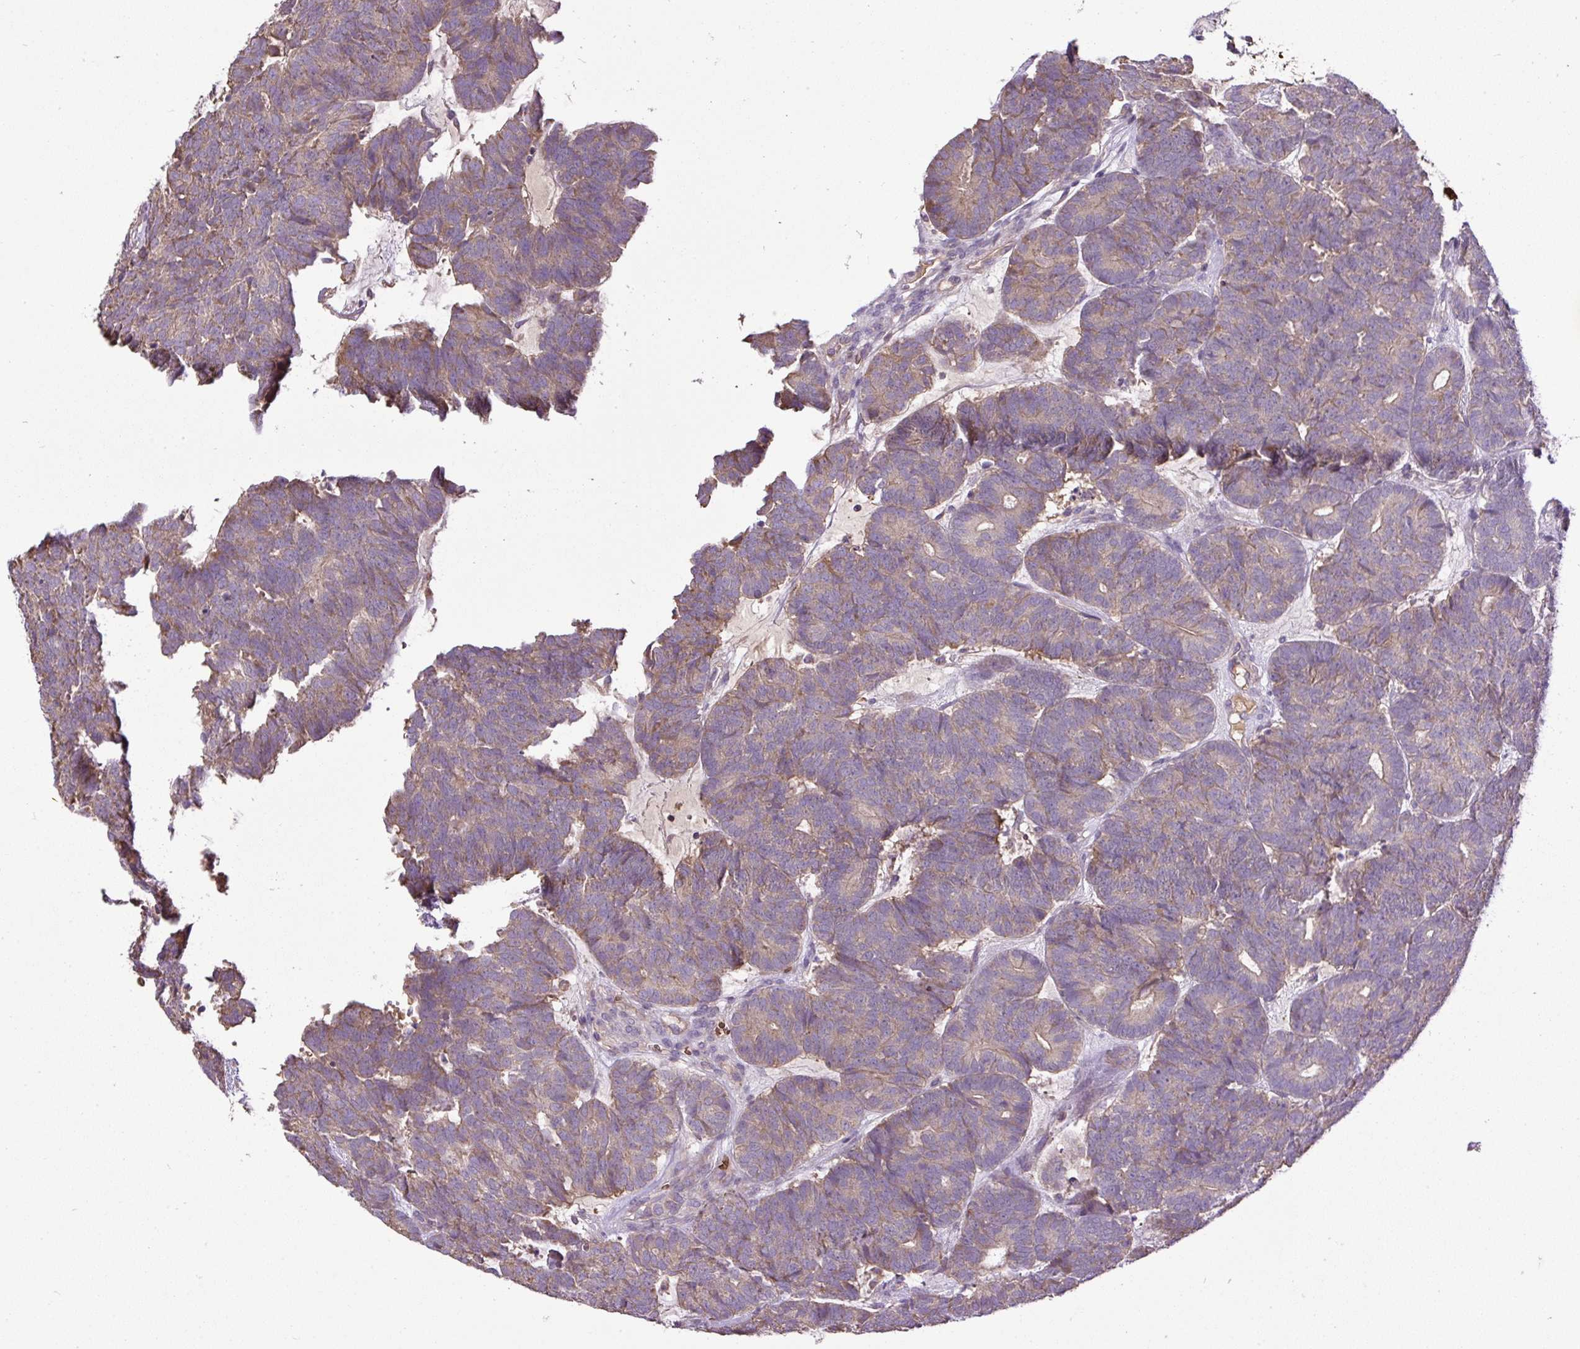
{"staining": {"intensity": "weak", "quantity": ">75%", "location": "cytoplasmic/membranous"}, "tissue": "head and neck cancer", "cell_type": "Tumor cells", "image_type": "cancer", "snomed": [{"axis": "morphology", "description": "Adenocarcinoma, NOS"}, {"axis": "topography", "description": "Head-Neck"}], "caption": "Immunohistochemical staining of head and neck adenocarcinoma demonstrates low levels of weak cytoplasmic/membranous protein expression in approximately >75% of tumor cells.", "gene": "CXCL13", "patient": {"sex": "female", "age": 81}}